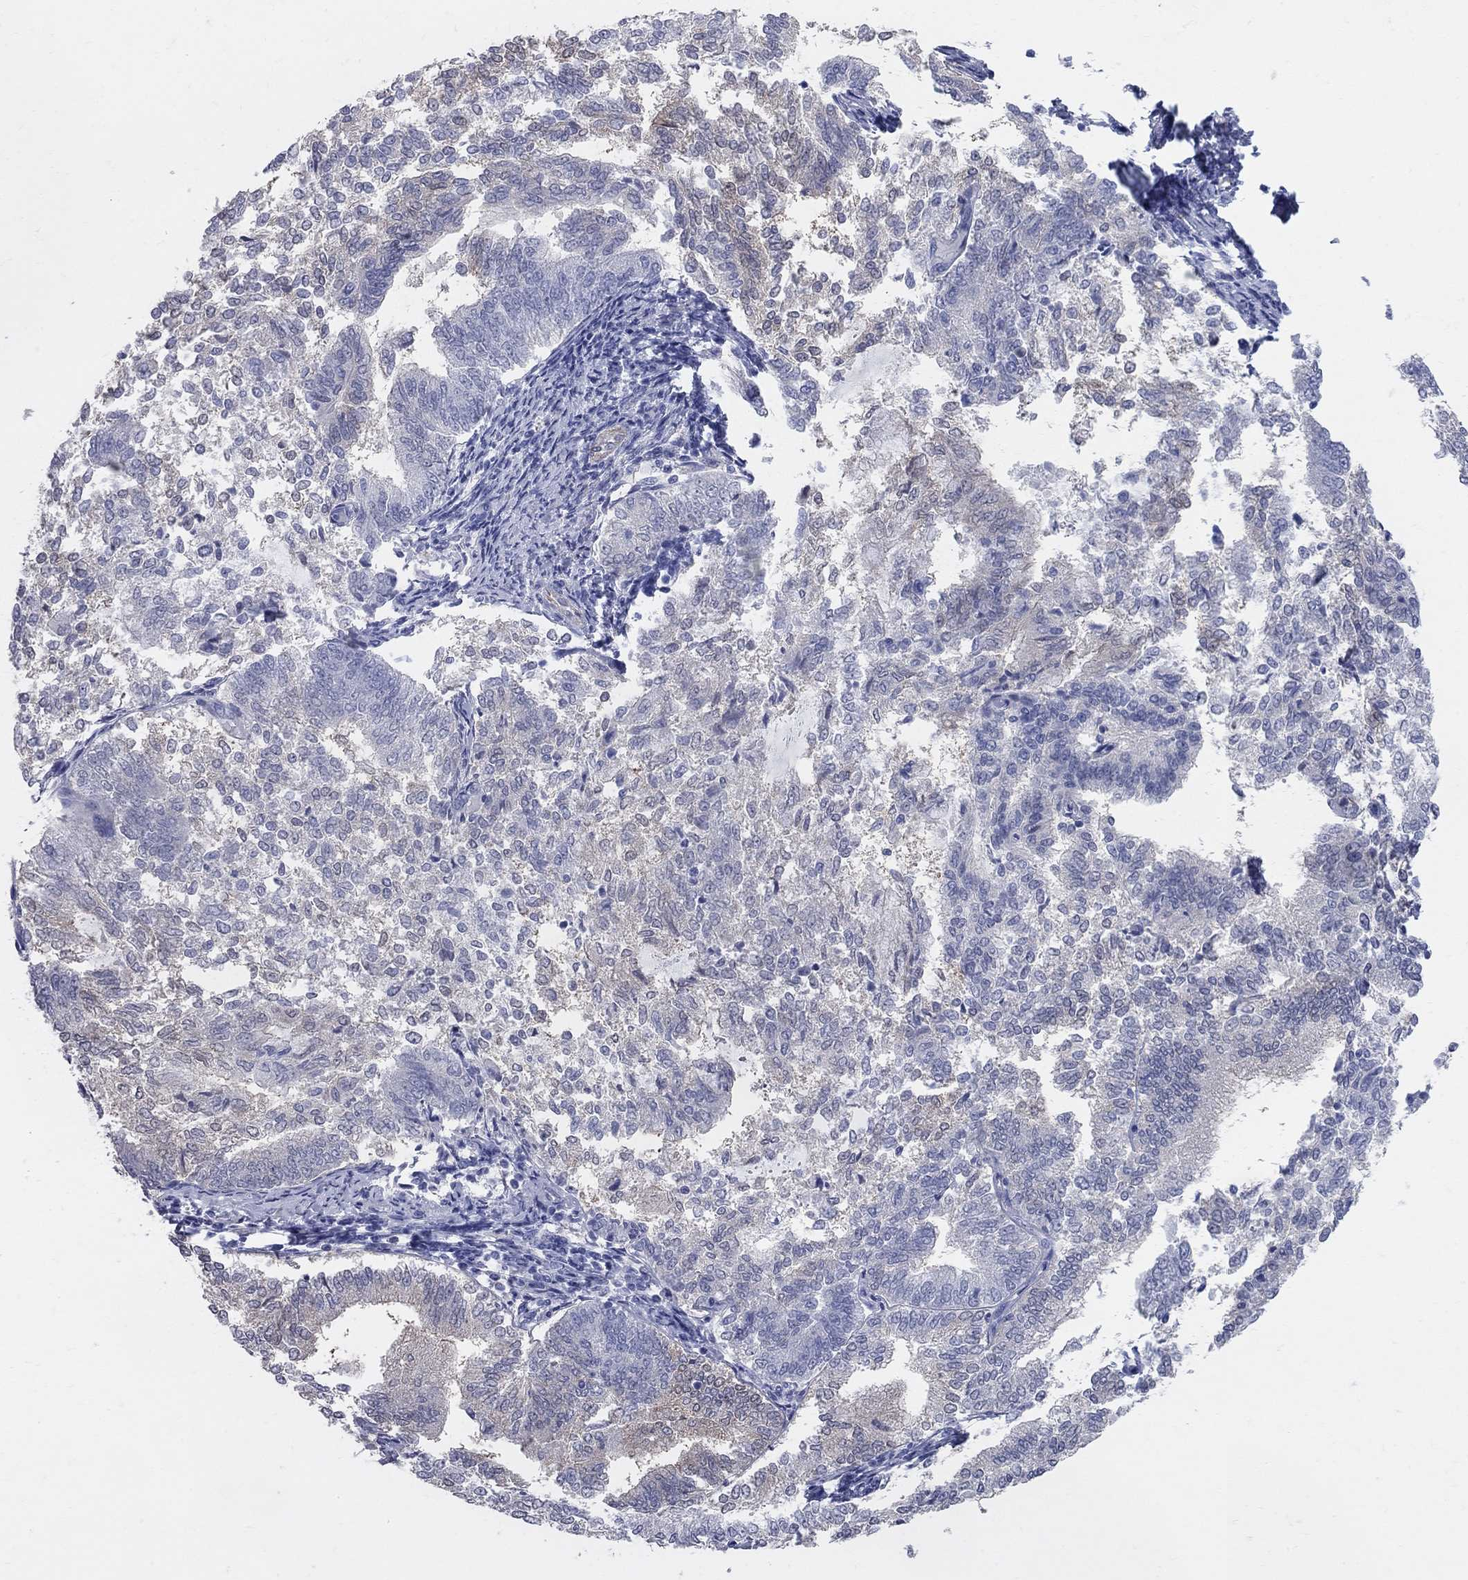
{"staining": {"intensity": "negative", "quantity": "none", "location": "none"}, "tissue": "endometrial cancer", "cell_type": "Tumor cells", "image_type": "cancer", "snomed": [{"axis": "morphology", "description": "Adenocarcinoma, NOS"}, {"axis": "topography", "description": "Endometrium"}], "caption": "DAB immunohistochemical staining of endometrial cancer displays no significant expression in tumor cells.", "gene": "AOX1", "patient": {"sex": "female", "age": 65}}